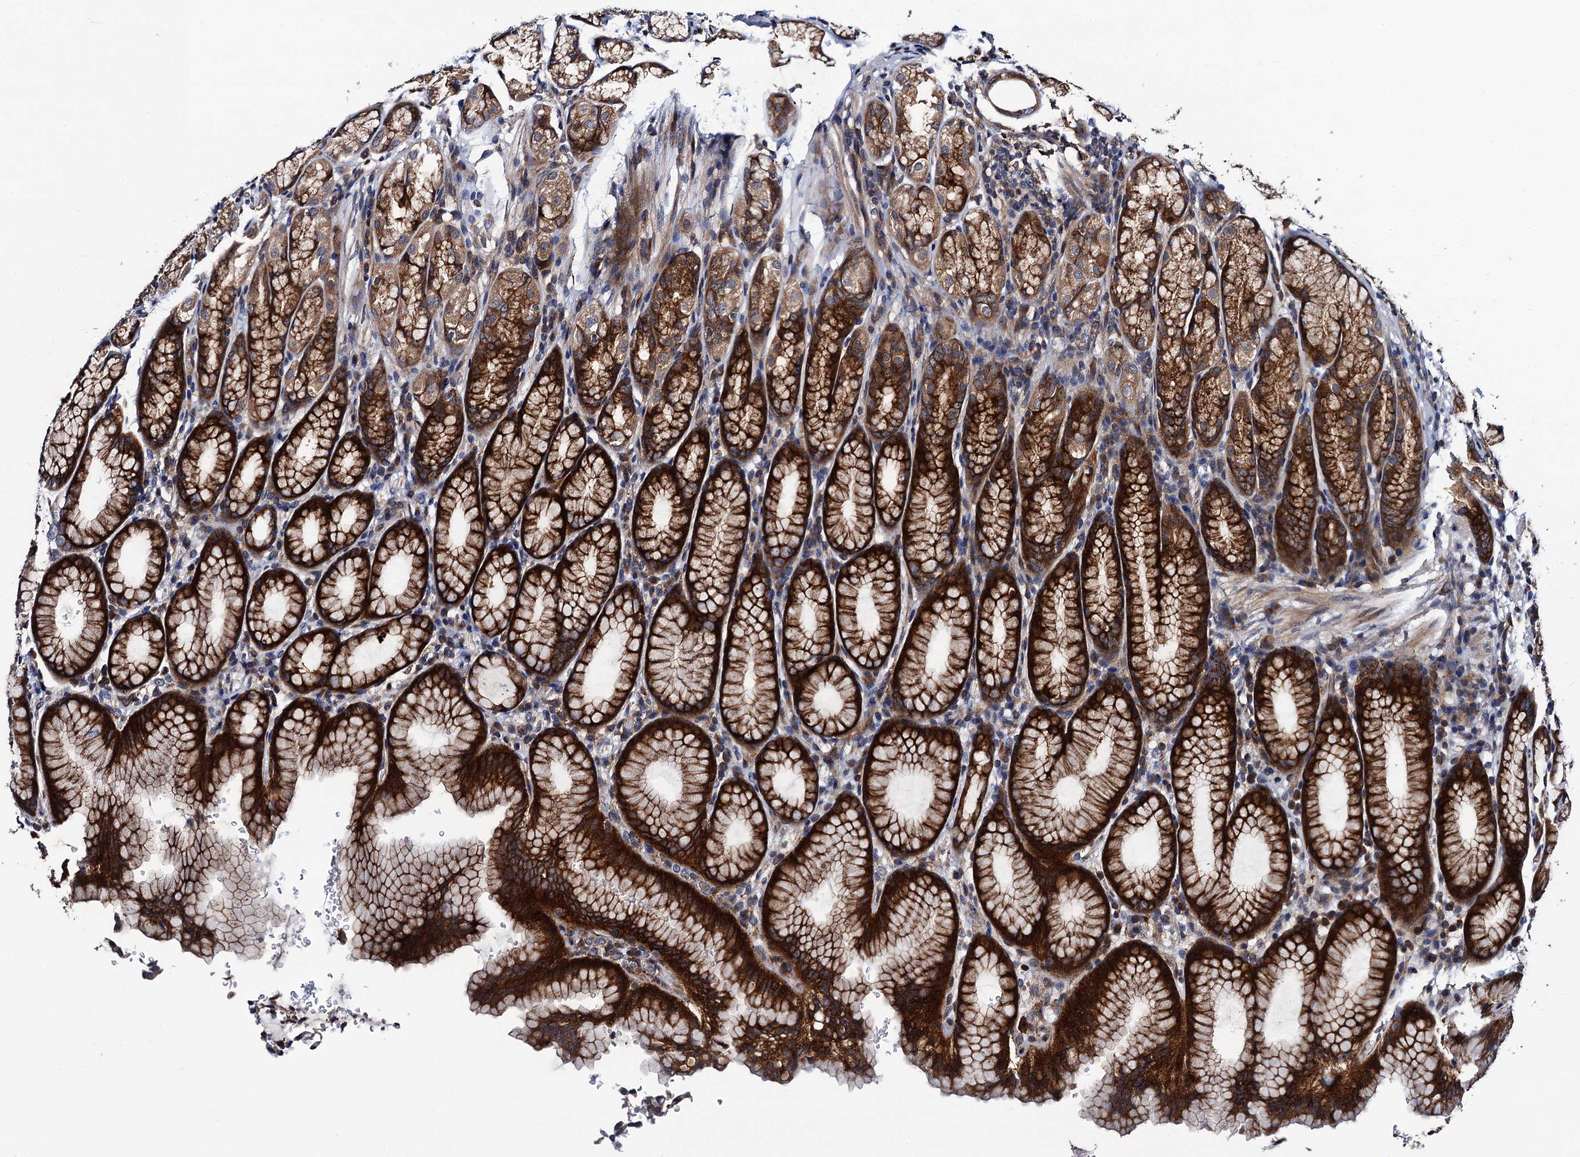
{"staining": {"intensity": "strong", "quantity": ">75%", "location": "cytoplasmic/membranous"}, "tissue": "stomach", "cell_type": "Glandular cells", "image_type": "normal", "snomed": [{"axis": "morphology", "description": "Normal tissue, NOS"}, {"axis": "topography", "description": "Stomach"}], "caption": "Immunohistochemistry (DAB) staining of unremarkable stomach demonstrates strong cytoplasmic/membranous protein staining in about >75% of glandular cells.", "gene": "VPS35", "patient": {"sex": "male", "age": 42}}